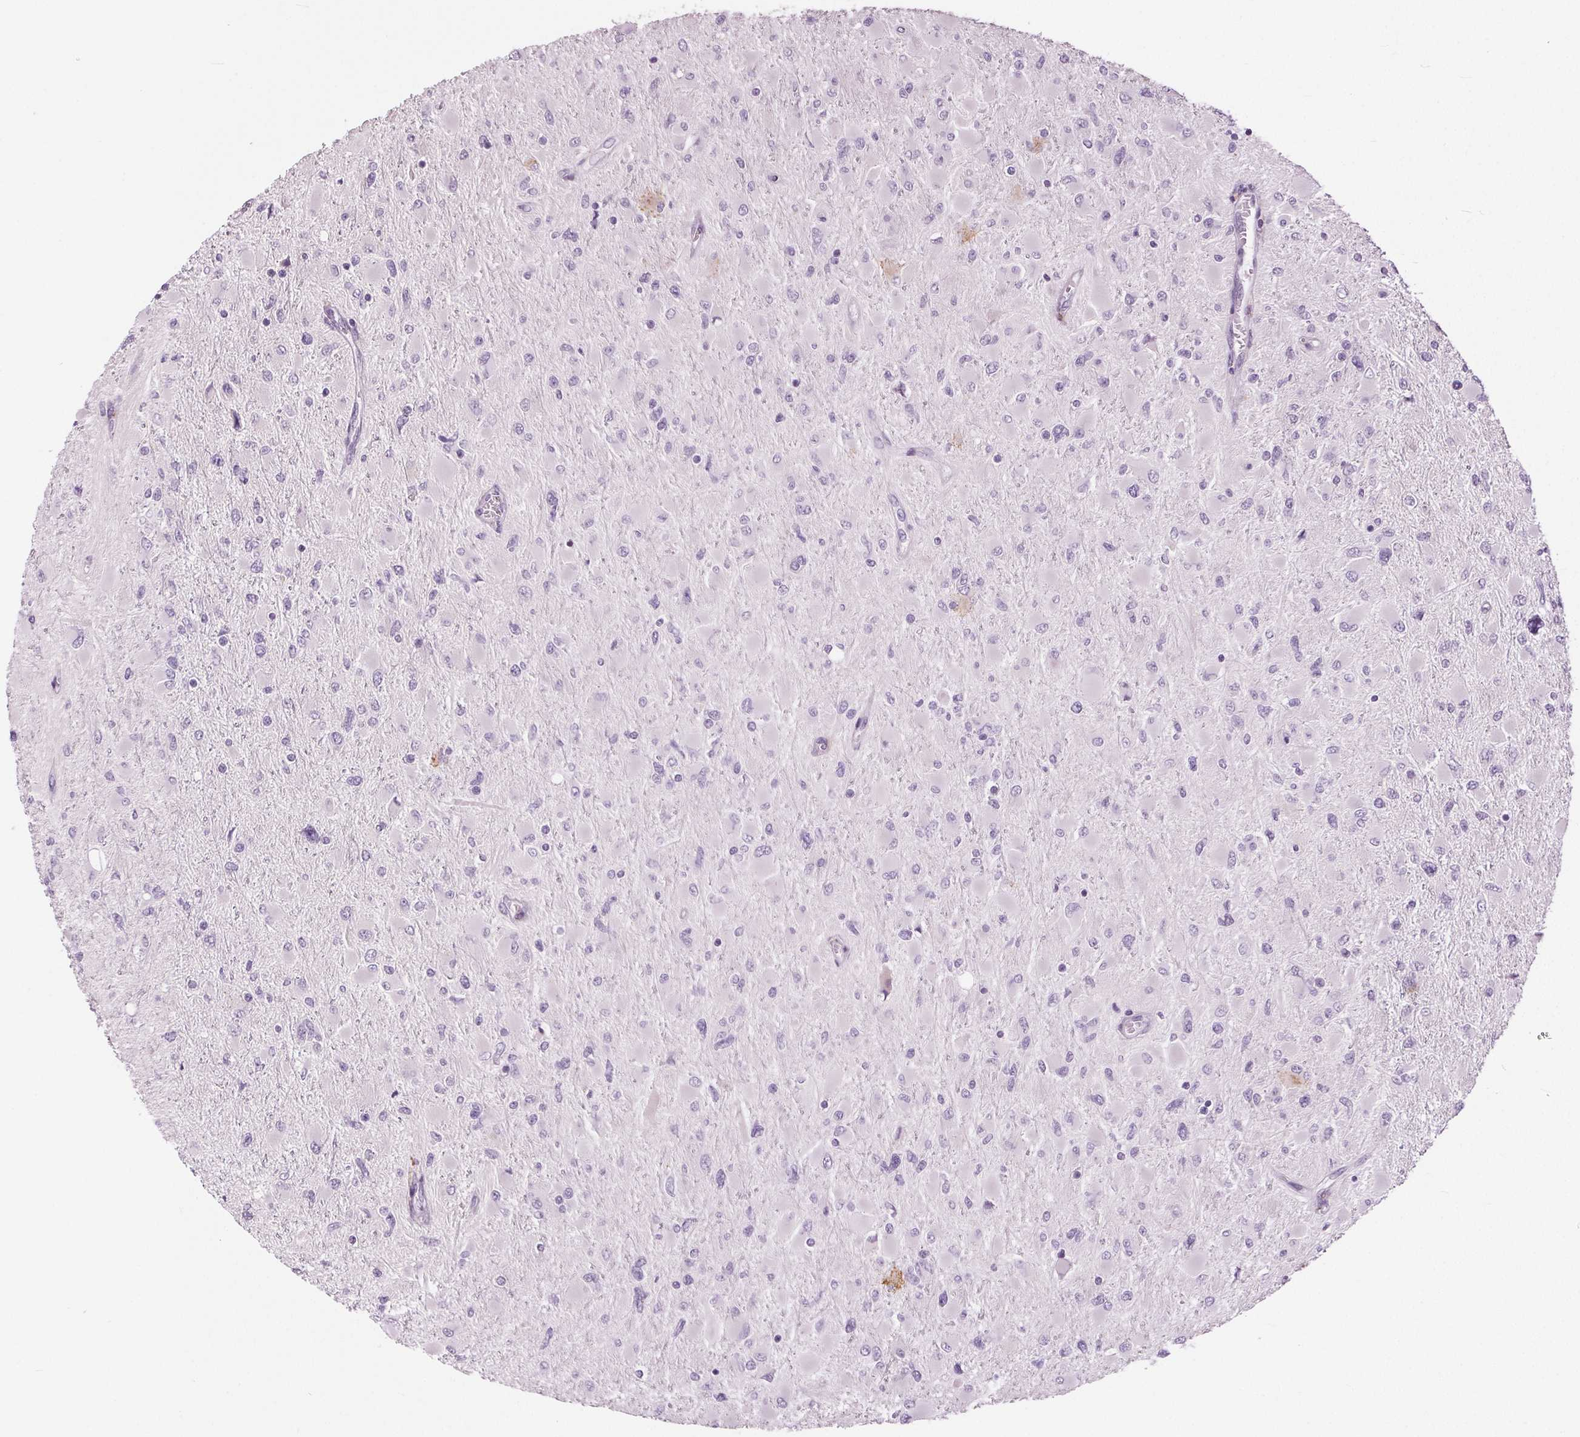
{"staining": {"intensity": "negative", "quantity": "none", "location": "none"}, "tissue": "glioma", "cell_type": "Tumor cells", "image_type": "cancer", "snomed": [{"axis": "morphology", "description": "Glioma, malignant, High grade"}, {"axis": "topography", "description": "Cerebral cortex"}], "caption": "Immunohistochemical staining of glioma displays no significant staining in tumor cells.", "gene": "MISP", "patient": {"sex": "female", "age": 36}}